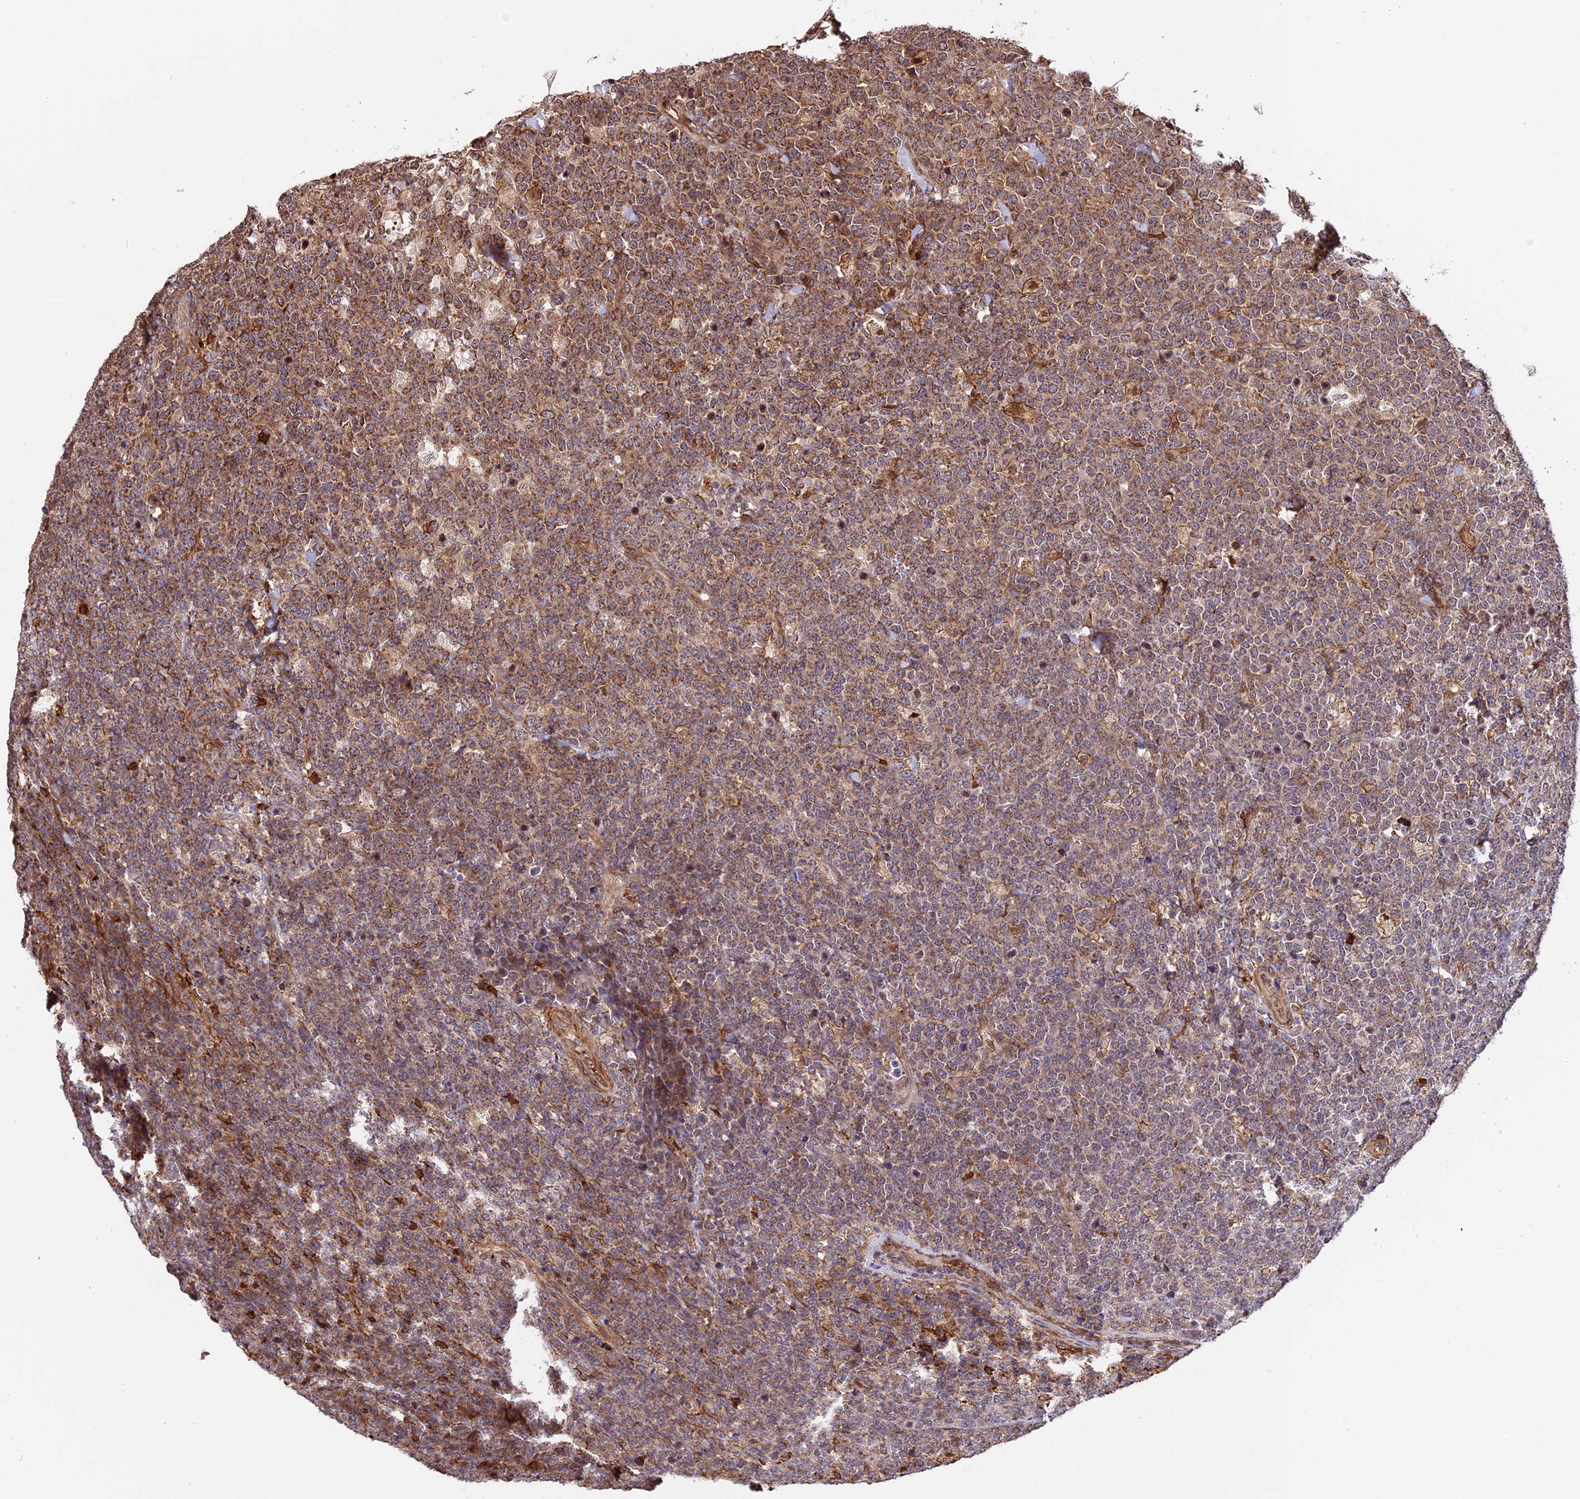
{"staining": {"intensity": "moderate", "quantity": ">75%", "location": "cytoplasmic/membranous"}, "tissue": "lymphoma", "cell_type": "Tumor cells", "image_type": "cancer", "snomed": [{"axis": "morphology", "description": "Malignant lymphoma, non-Hodgkin's type, High grade"}, {"axis": "topography", "description": "Small intestine"}], "caption": "Moderate cytoplasmic/membranous staining is present in about >75% of tumor cells in lymphoma.", "gene": "HERPUD1", "patient": {"sex": "male", "age": 8}}